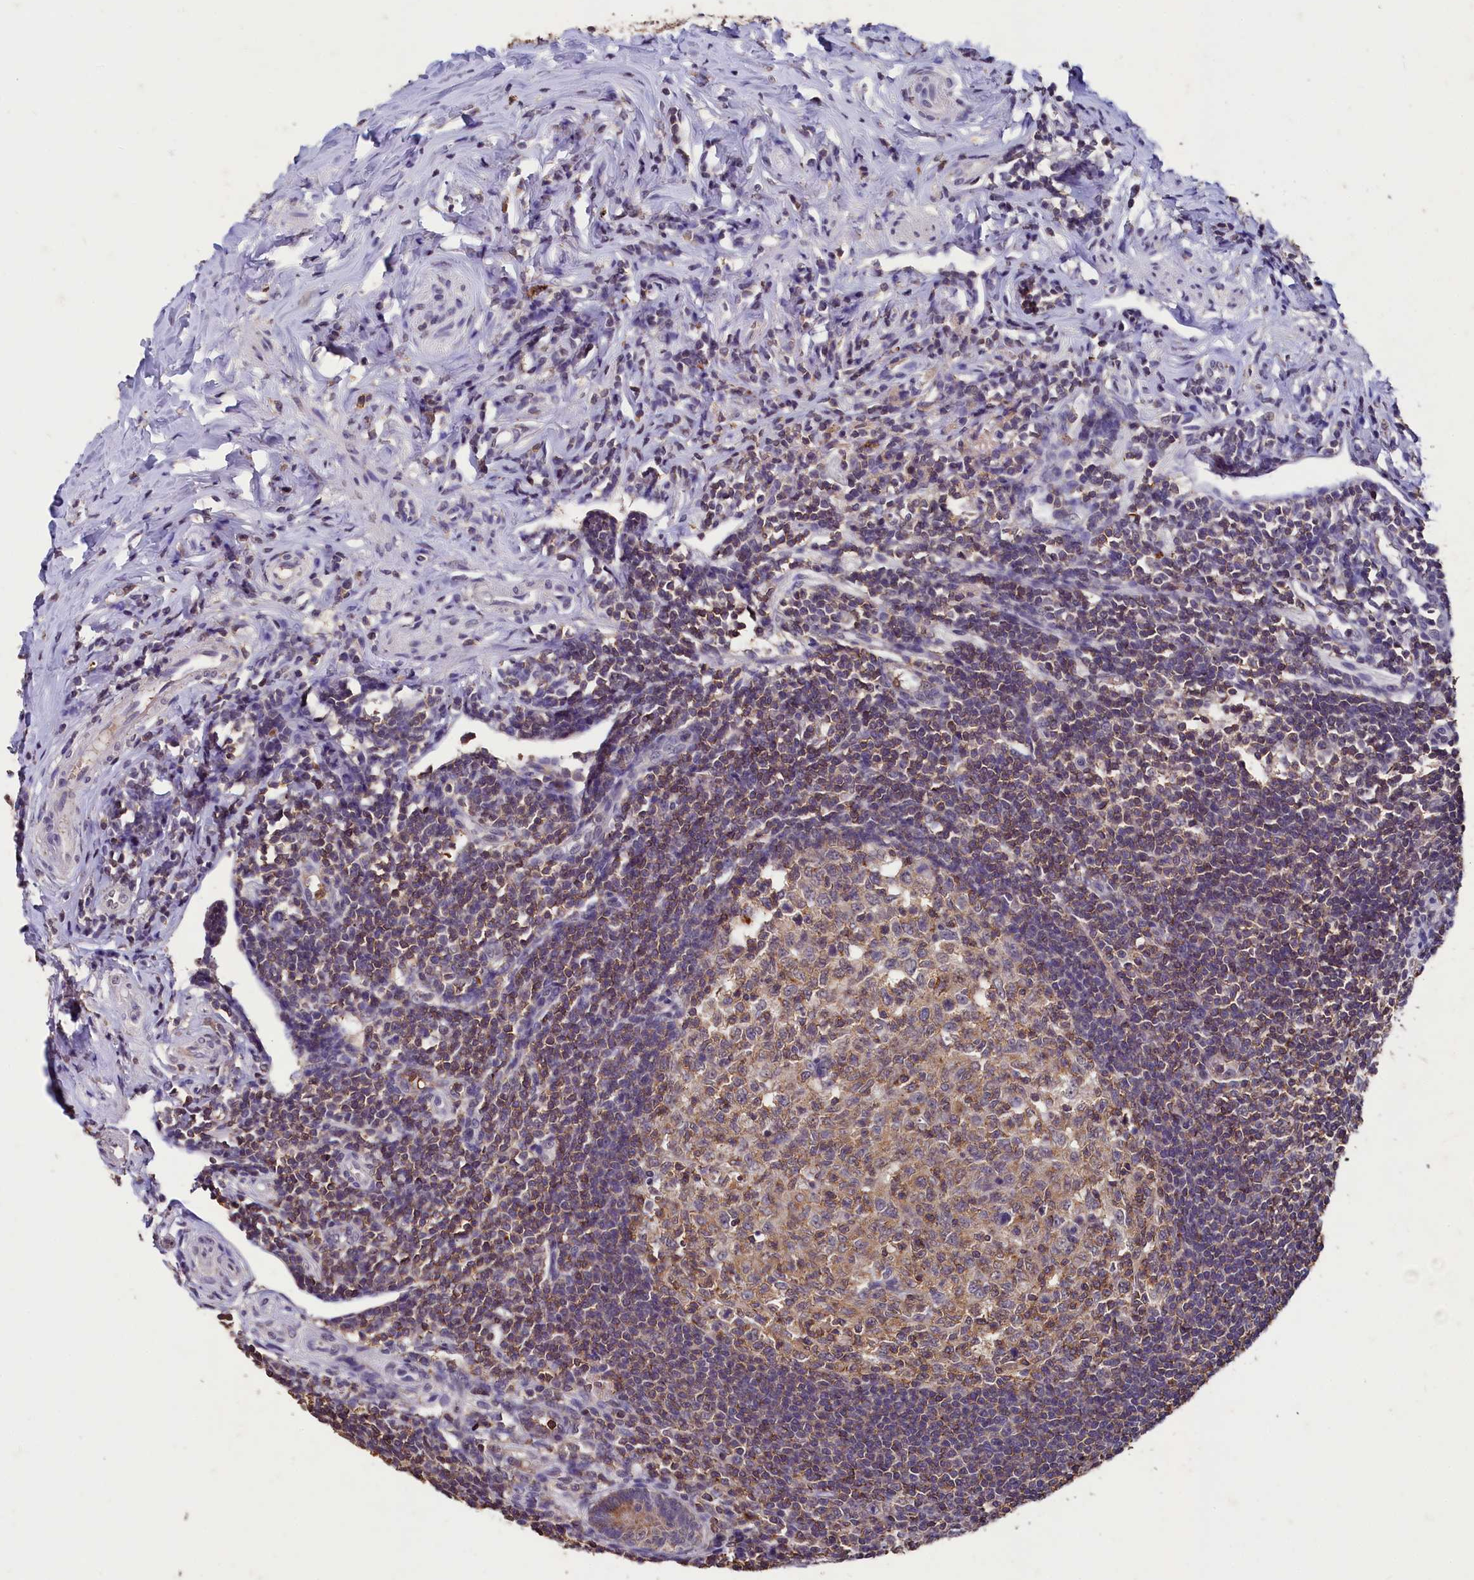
{"staining": {"intensity": "weak", "quantity": ">75%", "location": "cytoplasmic/membranous"}, "tissue": "appendix", "cell_type": "Glandular cells", "image_type": "normal", "snomed": [{"axis": "morphology", "description": "Normal tissue, NOS"}, {"axis": "topography", "description": "Appendix"}], "caption": "The photomicrograph displays a brown stain indicating the presence of a protein in the cytoplasmic/membranous of glandular cells in appendix.", "gene": "CSTPP1", "patient": {"sex": "female", "age": 33}}